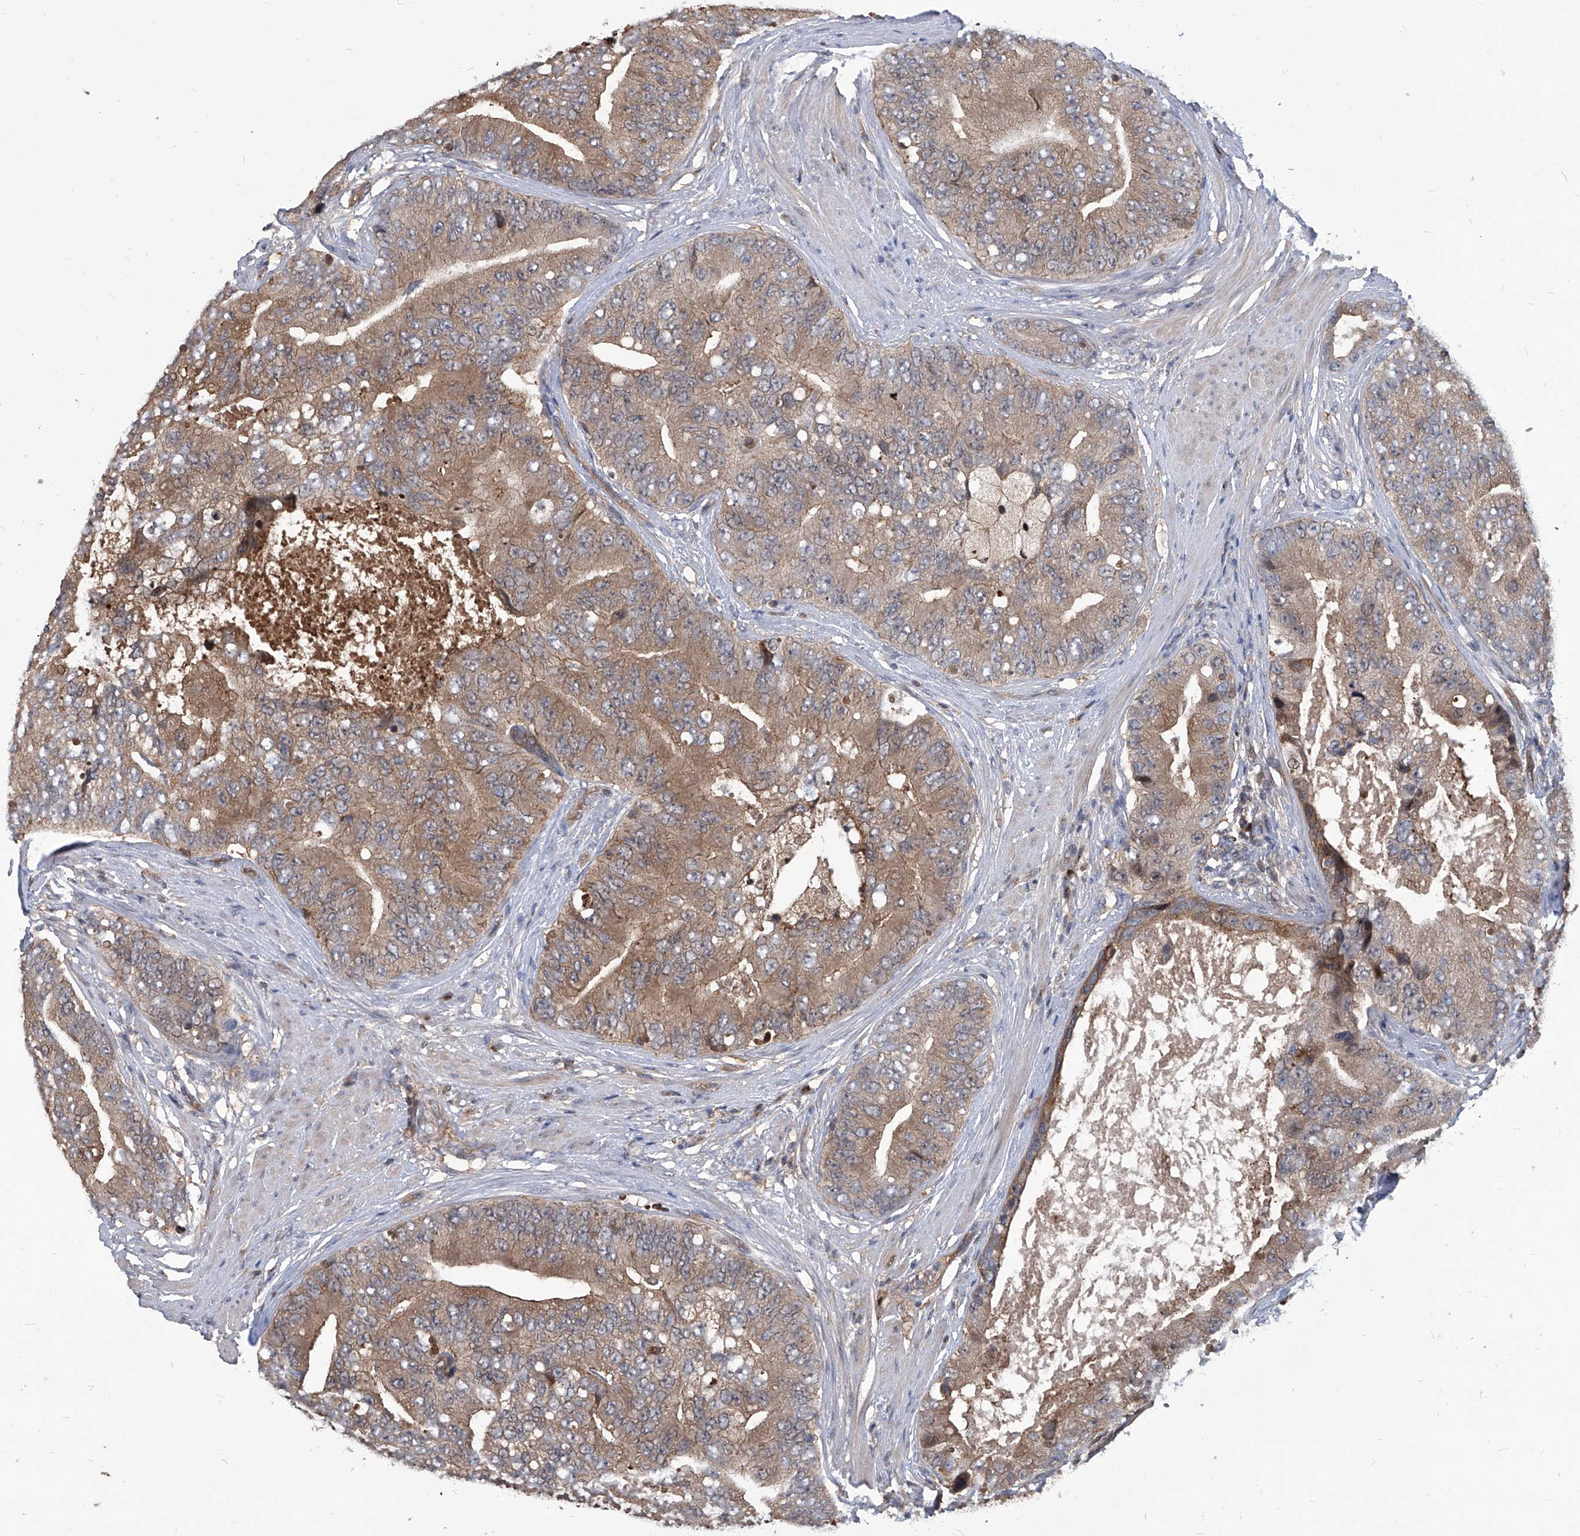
{"staining": {"intensity": "weak", "quantity": ">75%", "location": "cytoplasmic/membranous,nuclear"}, "tissue": "prostate cancer", "cell_type": "Tumor cells", "image_type": "cancer", "snomed": [{"axis": "morphology", "description": "Adenocarcinoma, High grade"}, {"axis": "topography", "description": "Prostate"}], "caption": "This is an image of immunohistochemistry staining of prostate high-grade adenocarcinoma, which shows weak positivity in the cytoplasmic/membranous and nuclear of tumor cells.", "gene": "PSMB1", "patient": {"sex": "male", "age": 70}}